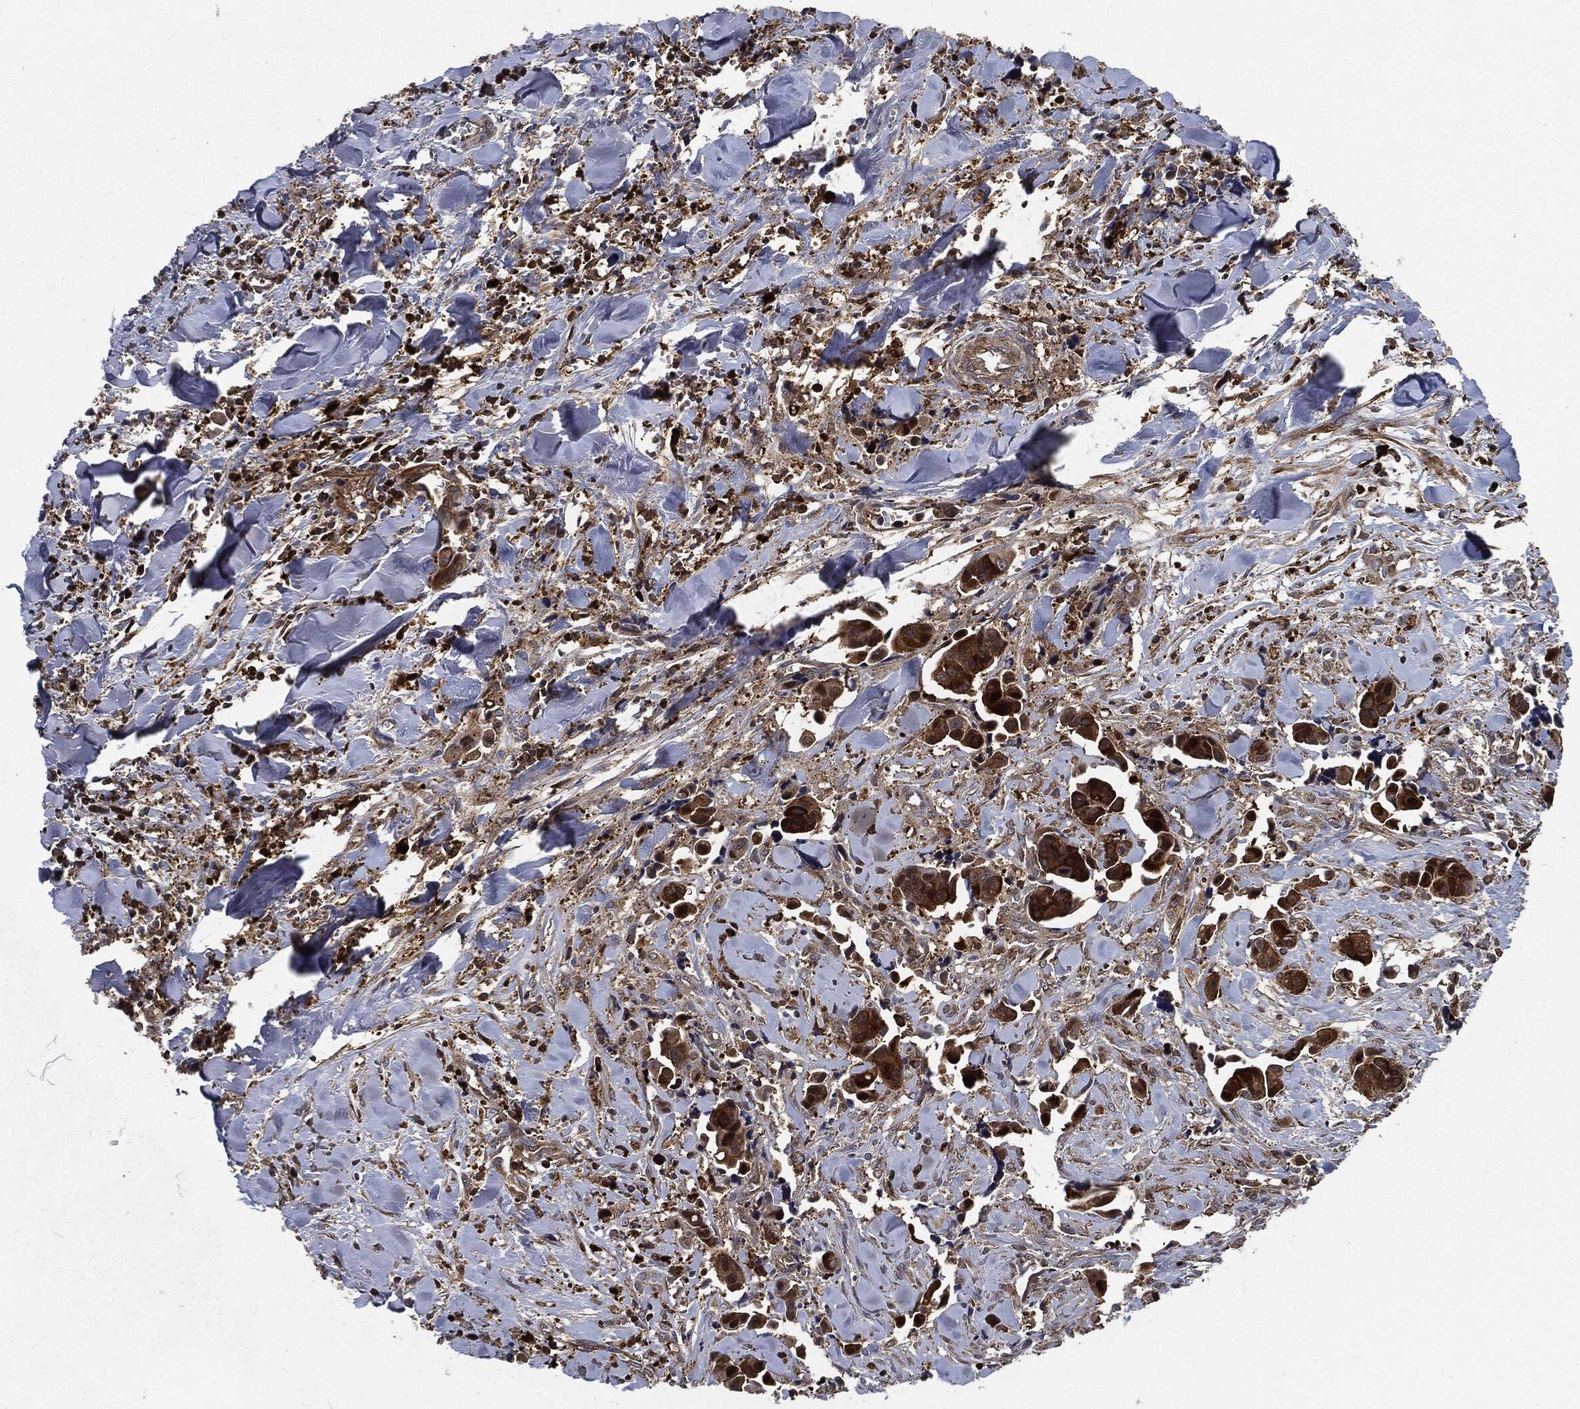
{"staining": {"intensity": "strong", "quantity": ">75%", "location": "cytoplasmic/membranous"}, "tissue": "head and neck cancer", "cell_type": "Tumor cells", "image_type": "cancer", "snomed": [{"axis": "morphology", "description": "Adenocarcinoma, NOS"}, {"axis": "topography", "description": "Head-Neck"}], "caption": "The micrograph displays staining of head and neck cancer (adenocarcinoma), revealing strong cytoplasmic/membranous protein staining (brown color) within tumor cells. (brown staining indicates protein expression, while blue staining denotes nuclei).", "gene": "PRDX2", "patient": {"sex": "male", "age": 76}}